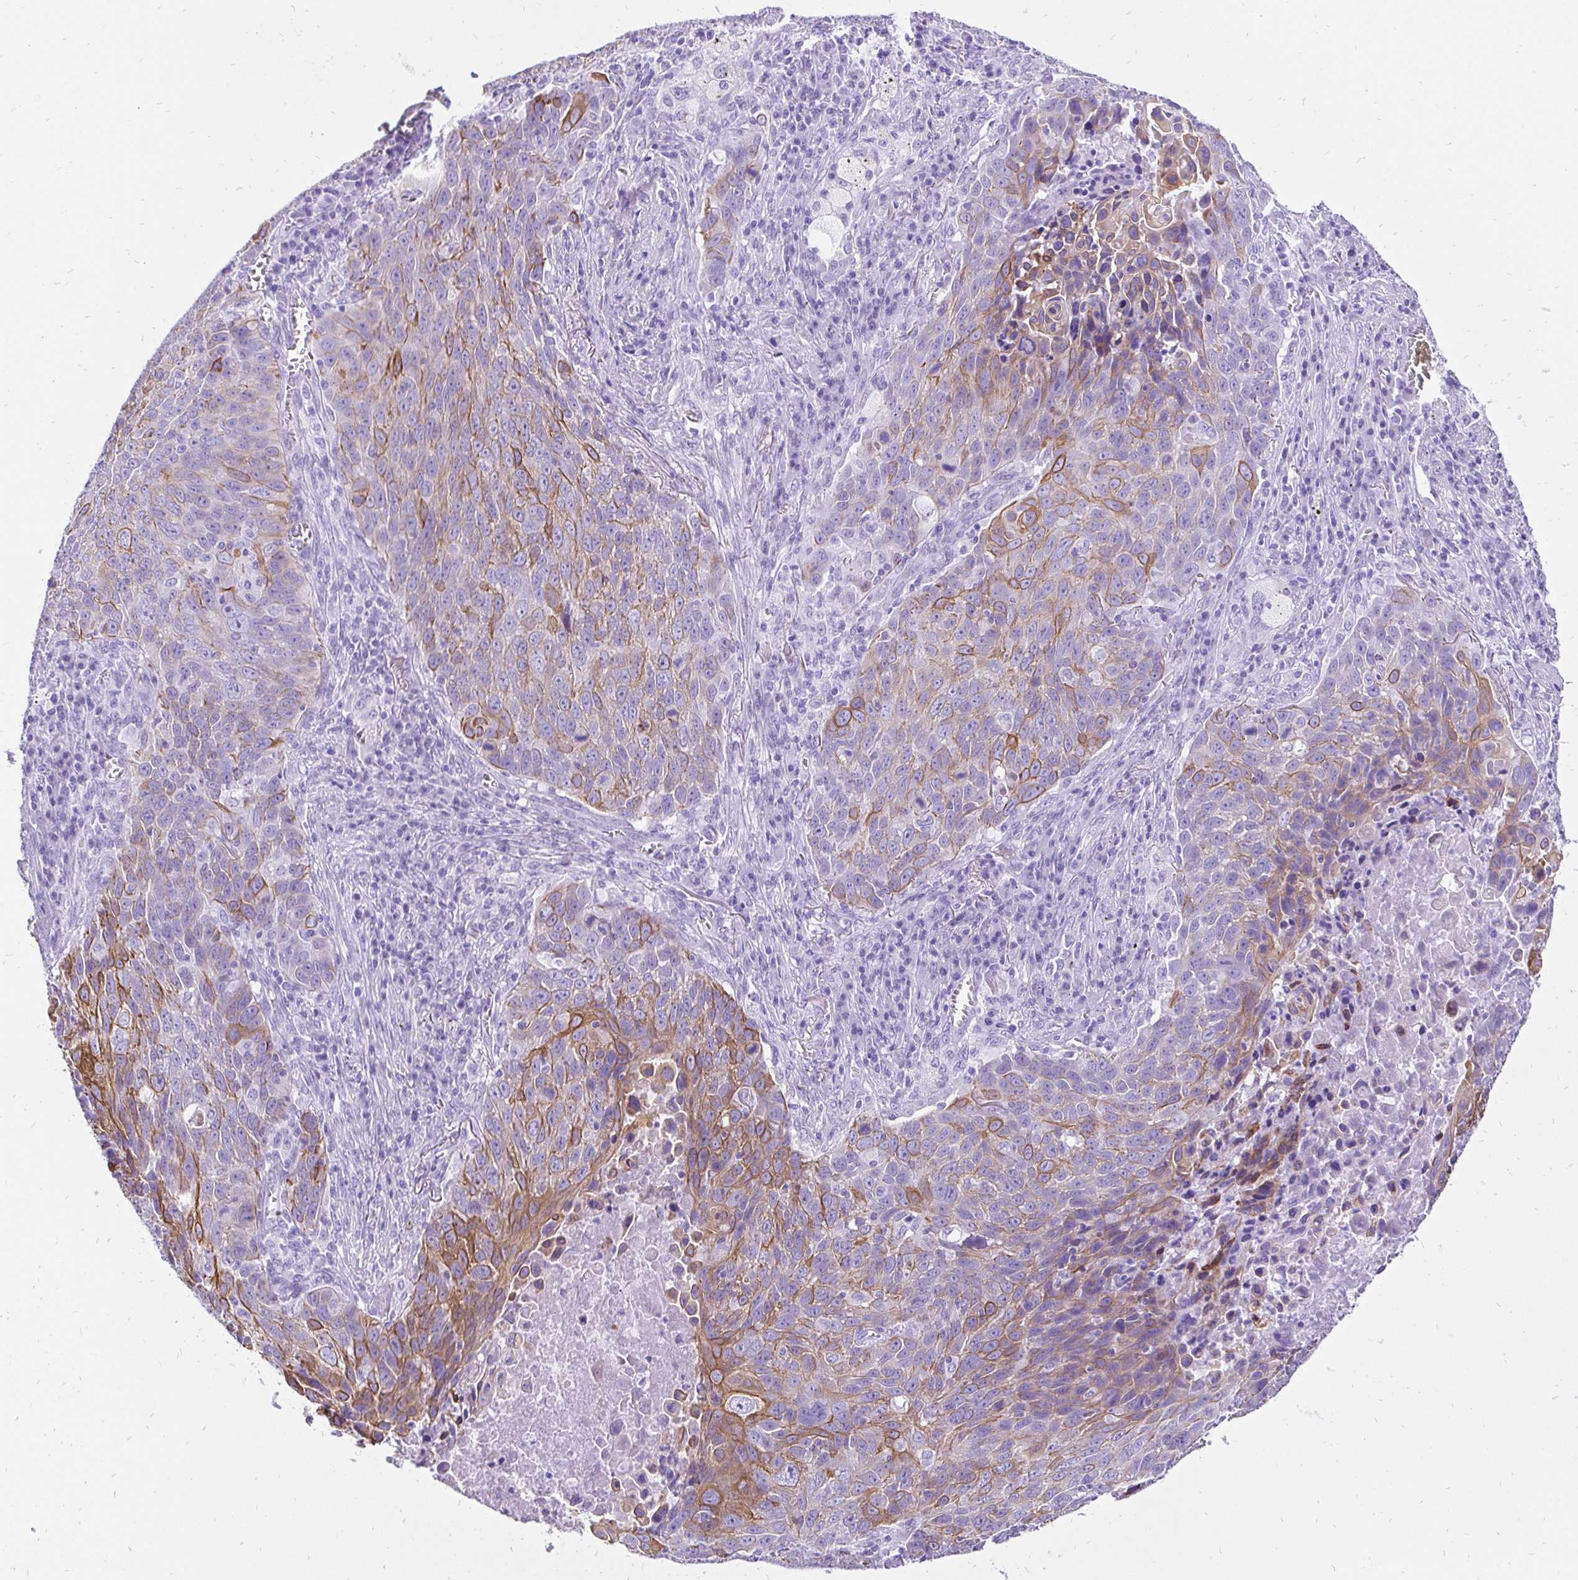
{"staining": {"intensity": "moderate", "quantity": "<25%", "location": "cytoplasmic/membranous"}, "tissue": "lung cancer", "cell_type": "Tumor cells", "image_type": "cancer", "snomed": [{"axis": "morphology", "description": "Squamous cell carcinoma, NOS"}, {"axis": "topography", "description": "Lung"}], "caption": "An immunohistochemistry image of tumor tissue is shown. Protein staining in brown labels moderate cytoplasmic/membranous positivity in lung squamous cell carcinoma within tumor cells.", "gene": "KRT13", "patient": {"sex": "male", "age": 78}}